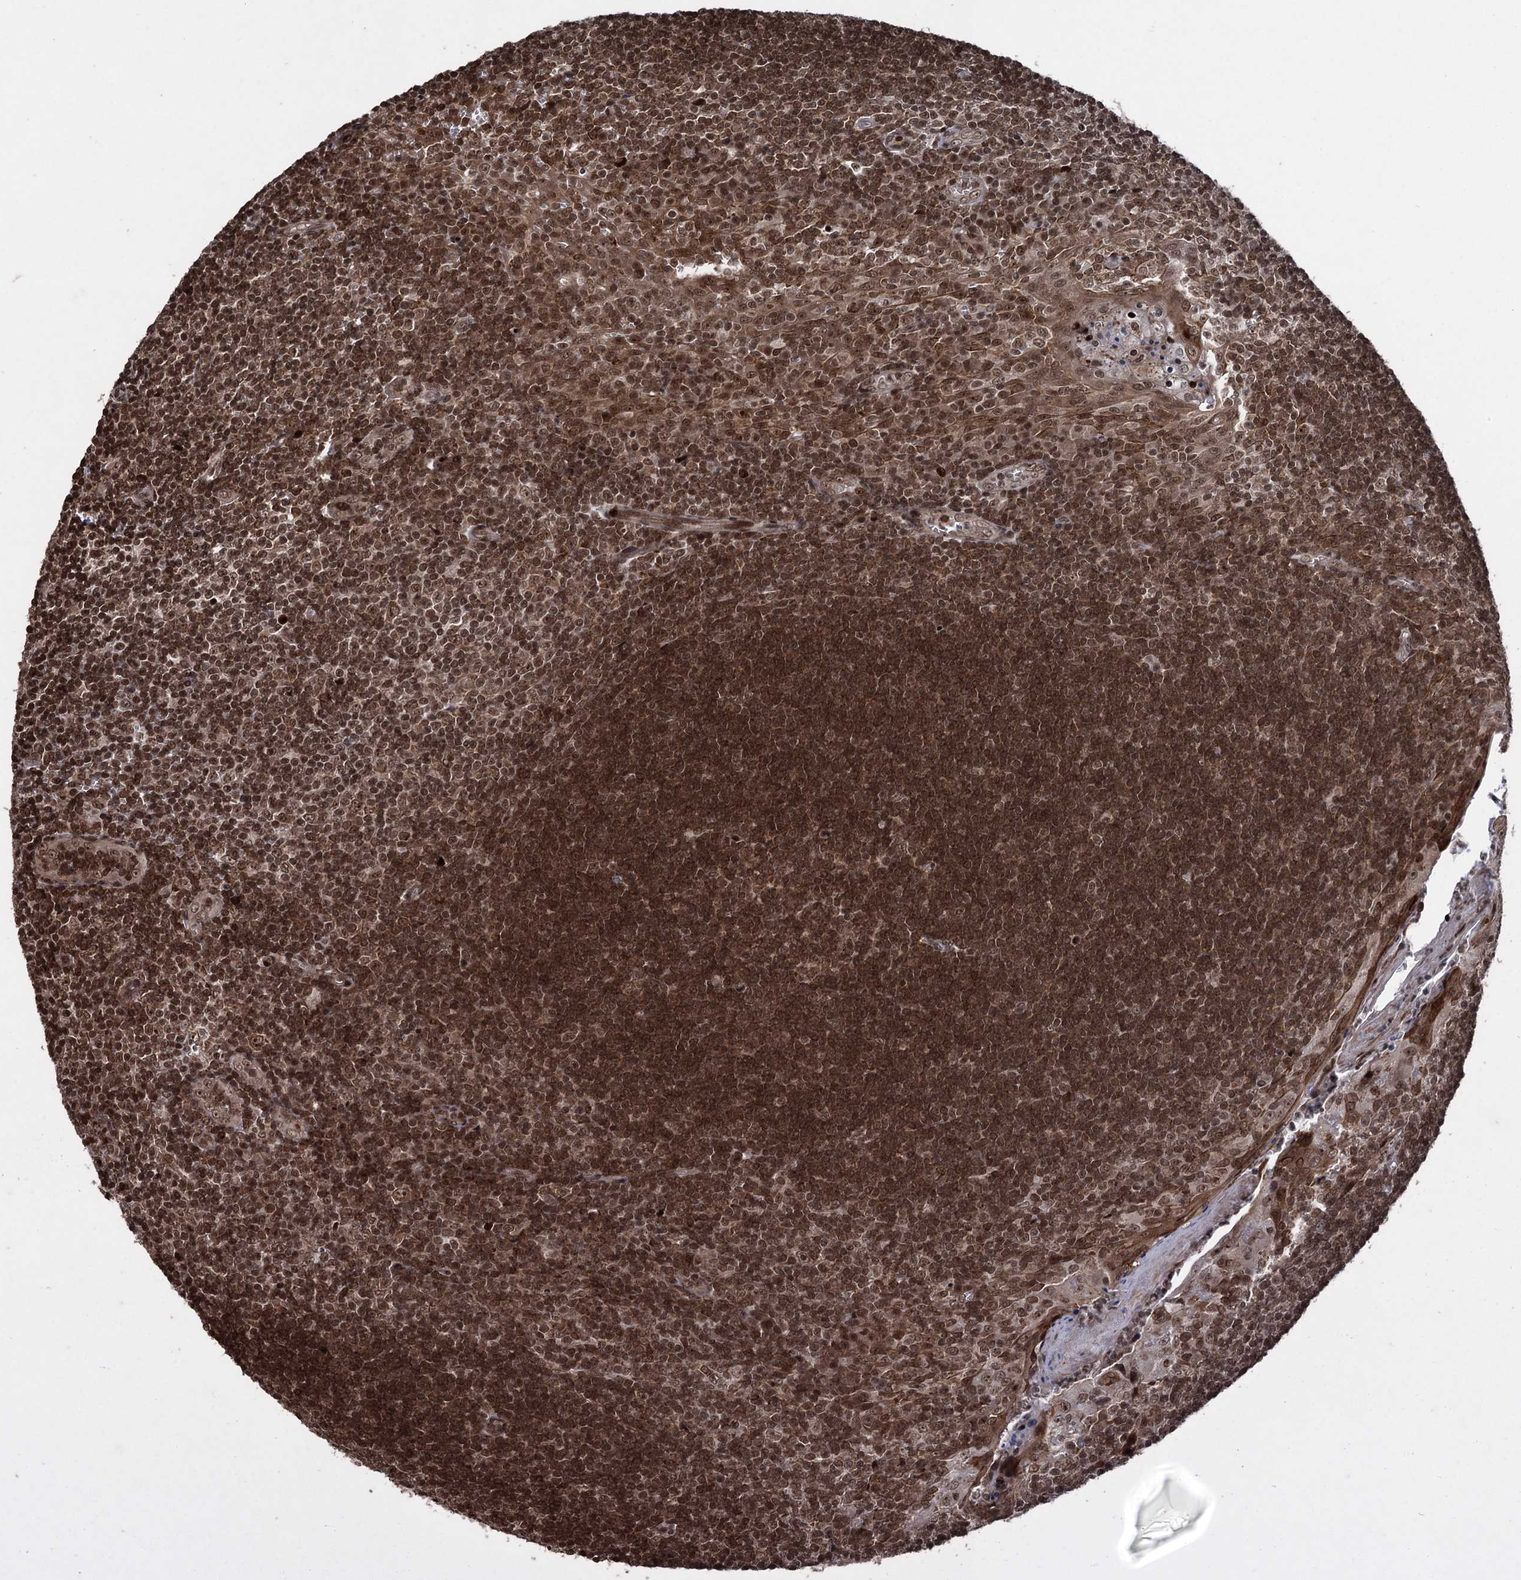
{"staining": {"intensity": "strong", "quantity": ">75%", "location": "nuclear"}, "tissue": "tonsil", "cell_type": "Germinal center cells", "image_type": "normal", "snomed": [{"axis": "morphology", "description": "Normal tissue, NOS"}, {"axis": "topography", "description": "Tonsil"}], "caption": "This image demonstrates immunohistochemistry staining of unremarkable tonsil, with high strong nuclear staining in about >75% of germinal center cells.", "gene": "ZNF169", "patient": {"sex": "male", "age": 27}}